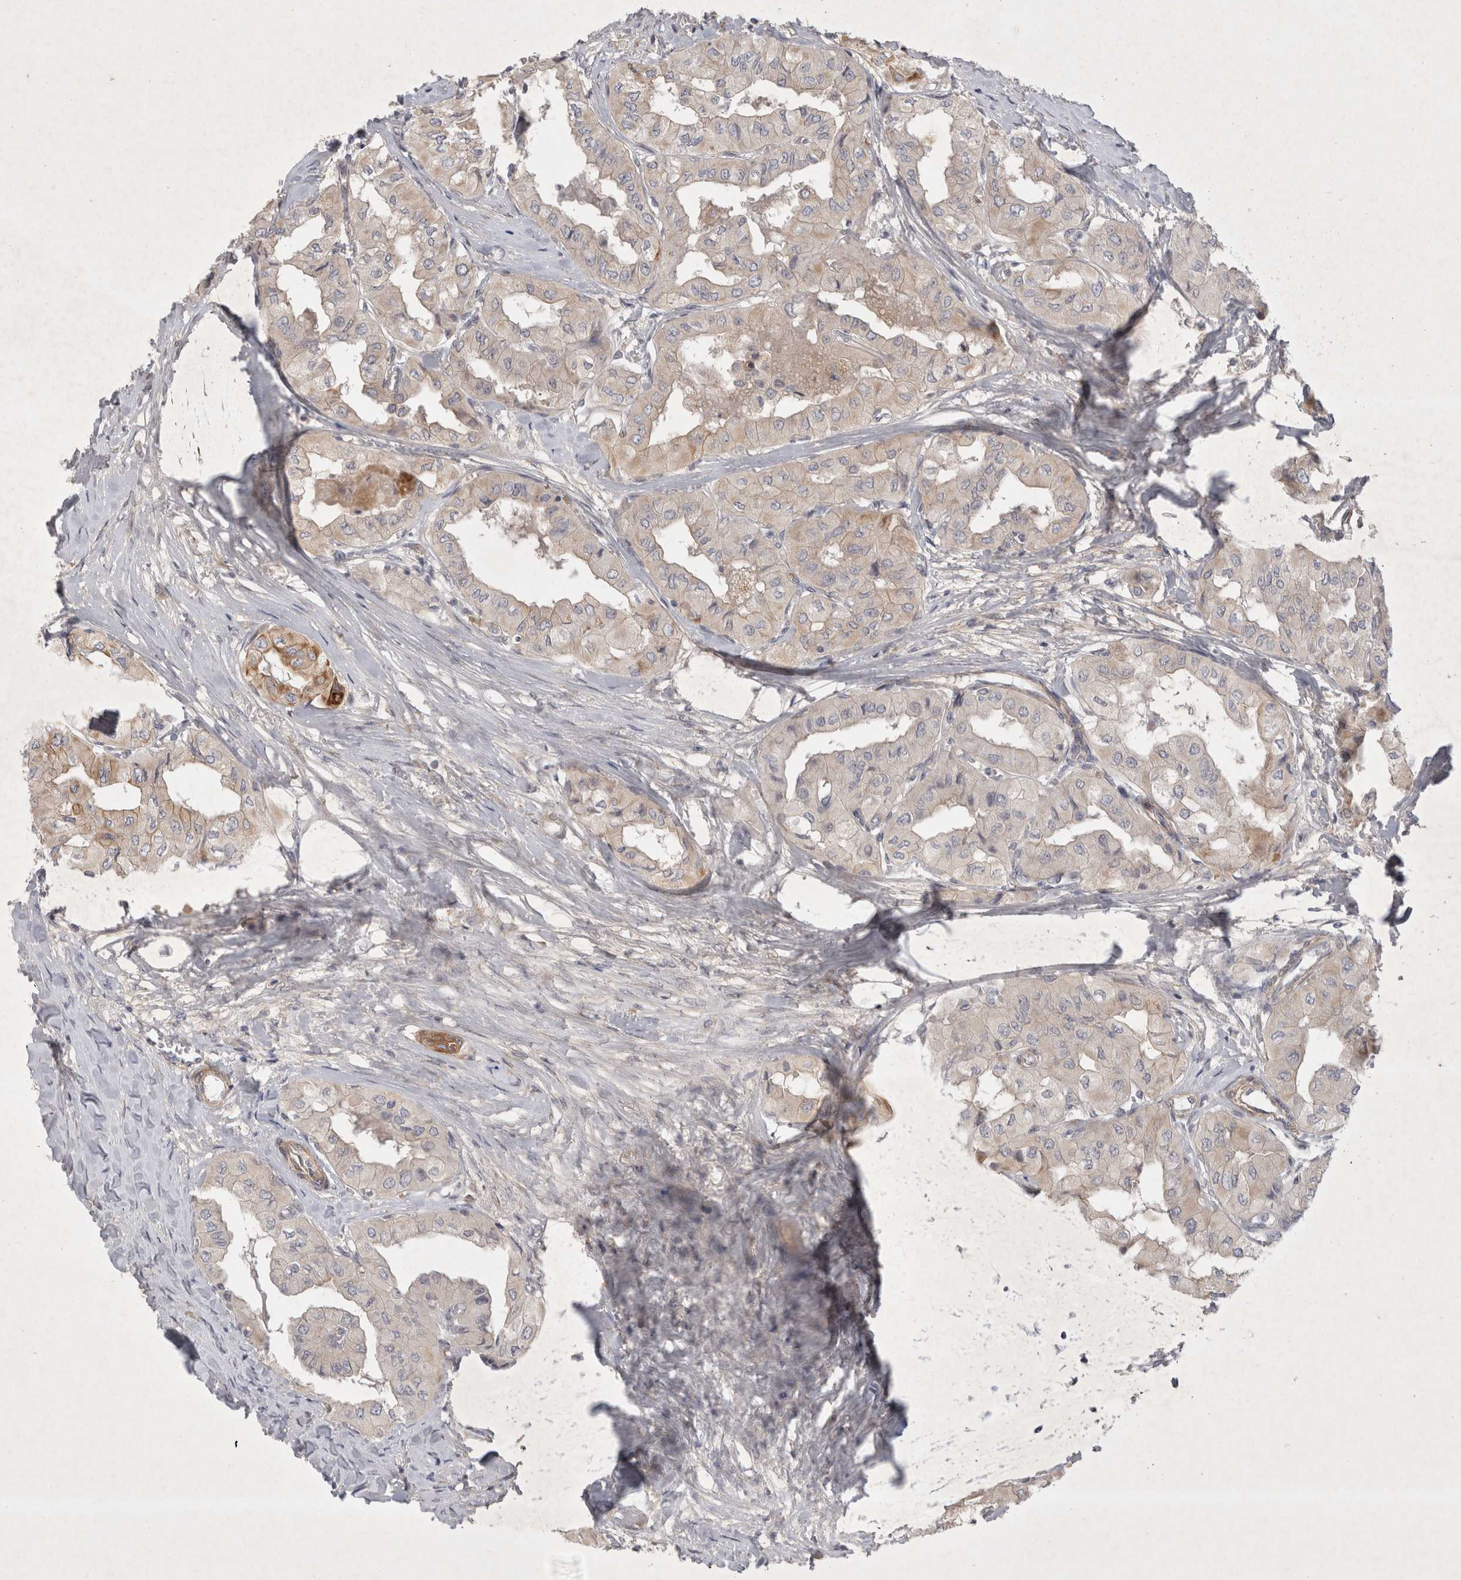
{"staining": {"intensity": "moderate", "quantity": "<25%", "location": "cytoplasmic/membranous"}, "tissue": "thyroid cancer", "cell_type": "Tumor cells", "image_type": "cancer", "snomed": [{"axis": "morphology", "description": "Papillary adenocarcinoma, NOS"}, {"axis": "topography", "description": "Thyroid gland"}], "caption": "High-power microscopy captured an immunohistochemistry photomicrograph of papillary adenocarcinoma (thyroid), revealing moderate cytoplasmic/membranous expression in about <25% of tumor cells.", "gene": "BZW2", "patient": {"sex": "female", "age": 59}}